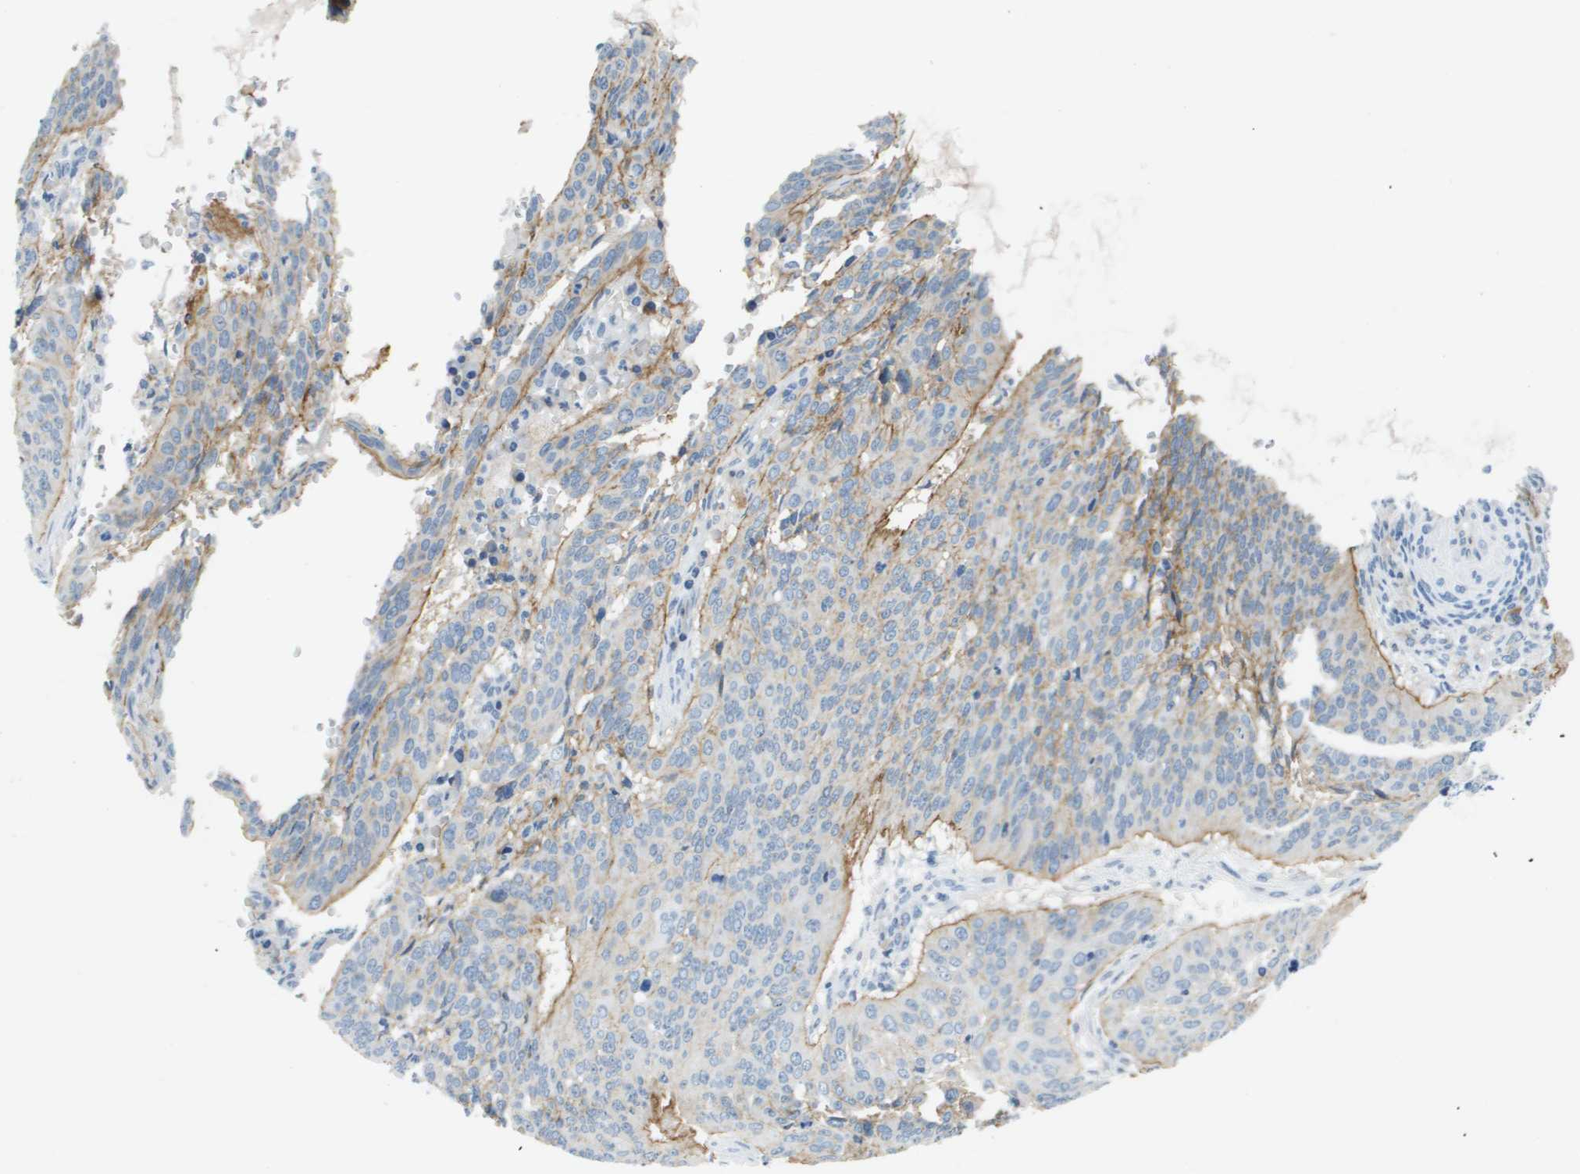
{"staining": {"intensity": "moderate", "quantity": "<25%", "location": "cytoplasmic/membranous"}, "tissue": "cervical cancer", "cell_type": "Tumor cells", "image_type": "cancer", "snomed": [{"axis": "morphology", "description": "Normal tissue, NOS"}, {"axis": "morphology", "description": "Squamous cell carcinoma, NOS"}, {"axis": "topography", "description": "Cervix"}], "caption": "Human squamous cell carcinoma (cervical) stained with a brown dye exhibits moderate cytoplasmic/membranous positive staining in about <25% of tumor cells.", "gene": "ITGA6", "patient": {"sex": "female", "age": 39}}